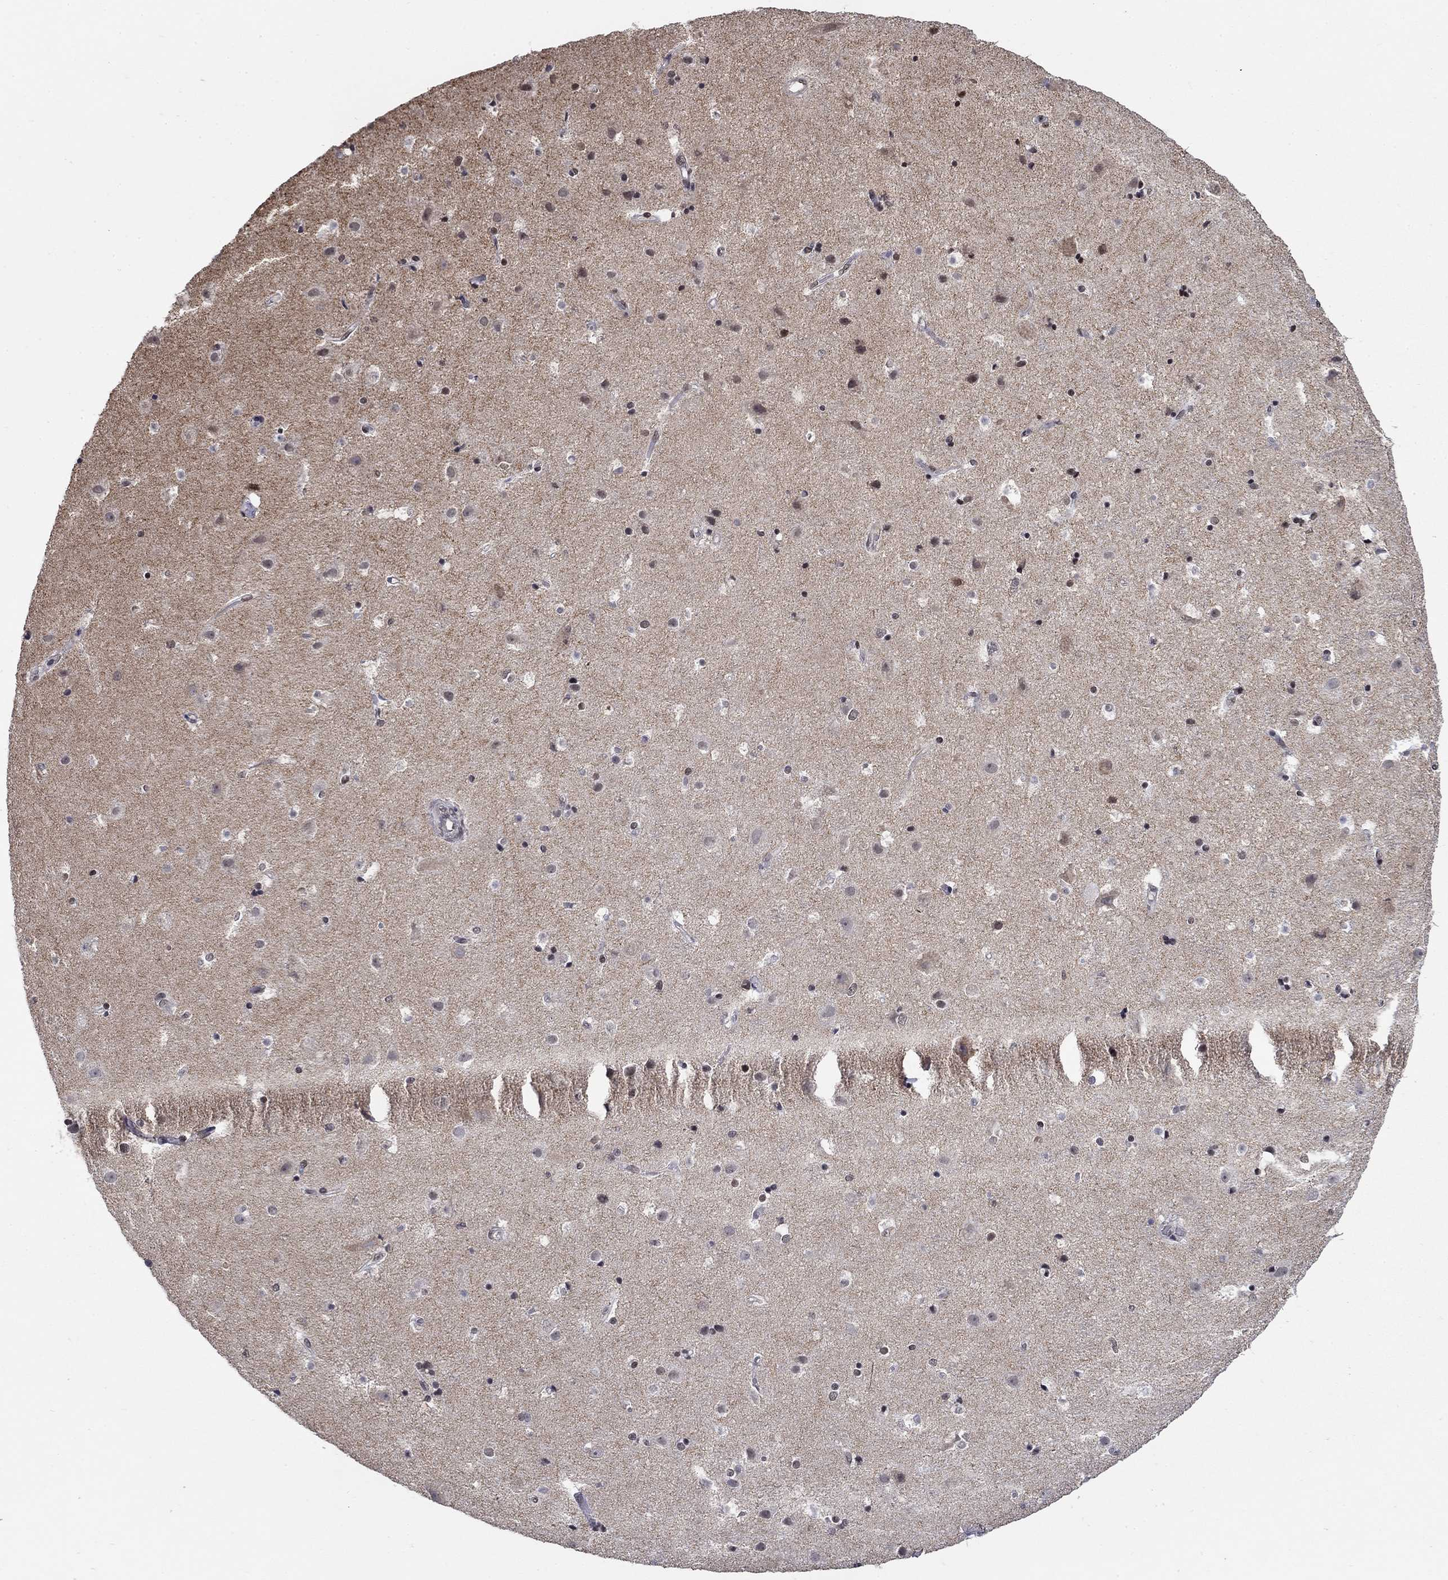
{"staining": {"intensity": "negative", "quantity": "none", "location": "none"}, "tissue": "cerebral cortex", "cell_type": "Endothelial cells", "image_type": "normal", "snomed": [{"axis": "morphology", "description": "Normal tissue, NOS"}, {"axis": "topography", "description": "Cerebral cortex"}], "caption": "The image displays no significant staining in endothelial cells of cerebral cortex. Brightfield microscopy of immunohistochemistry (IHC) stained with DAB (3,3'-diaminobenzidine) (brown) and hematoxylin (blue), captured at high magnification.", "gene": "GRIA3", "patient": {"sex": "female", "age": 52}}